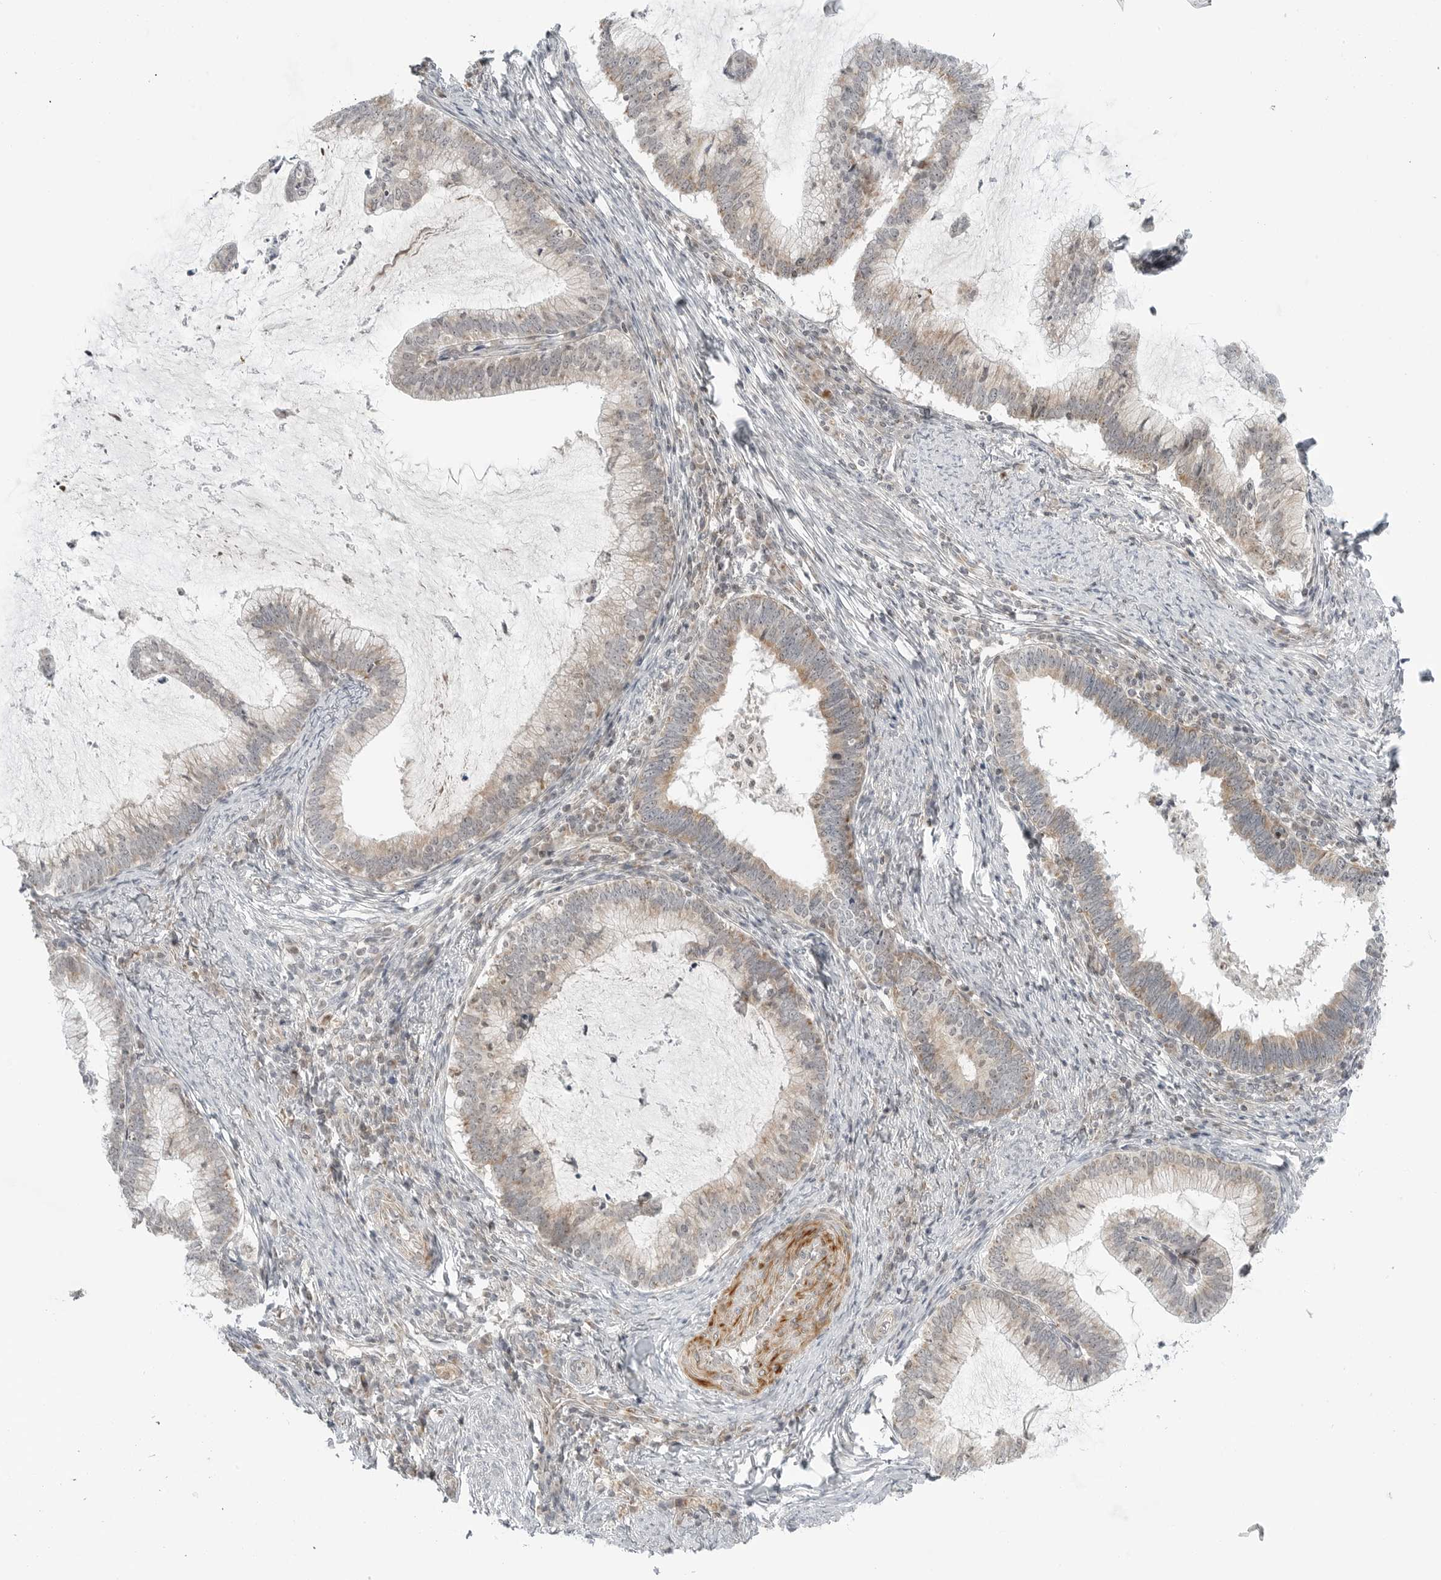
{"staining": {"intensity": "weak", "quantity": "25%-75%", "location": "cytoplasmic/membranous"}, "tissue": "cervical cancer", "cell_type": "Tumor cells", "image_type": "cancer", "snomed": [{"axis": "morphology", "description": "Adenocarcinoma, NOS"}, {"axis": "topography", "description": "Cervix"}], "caption": "Cervical cancer (adenocarcinoma) stained with a brown dye shows weak cytoplasmic/membranous positive expression in approximately 25%-75% of tumor cells.", "gene": "PEX2", "patient": {"sex": "female", "age": 36}}